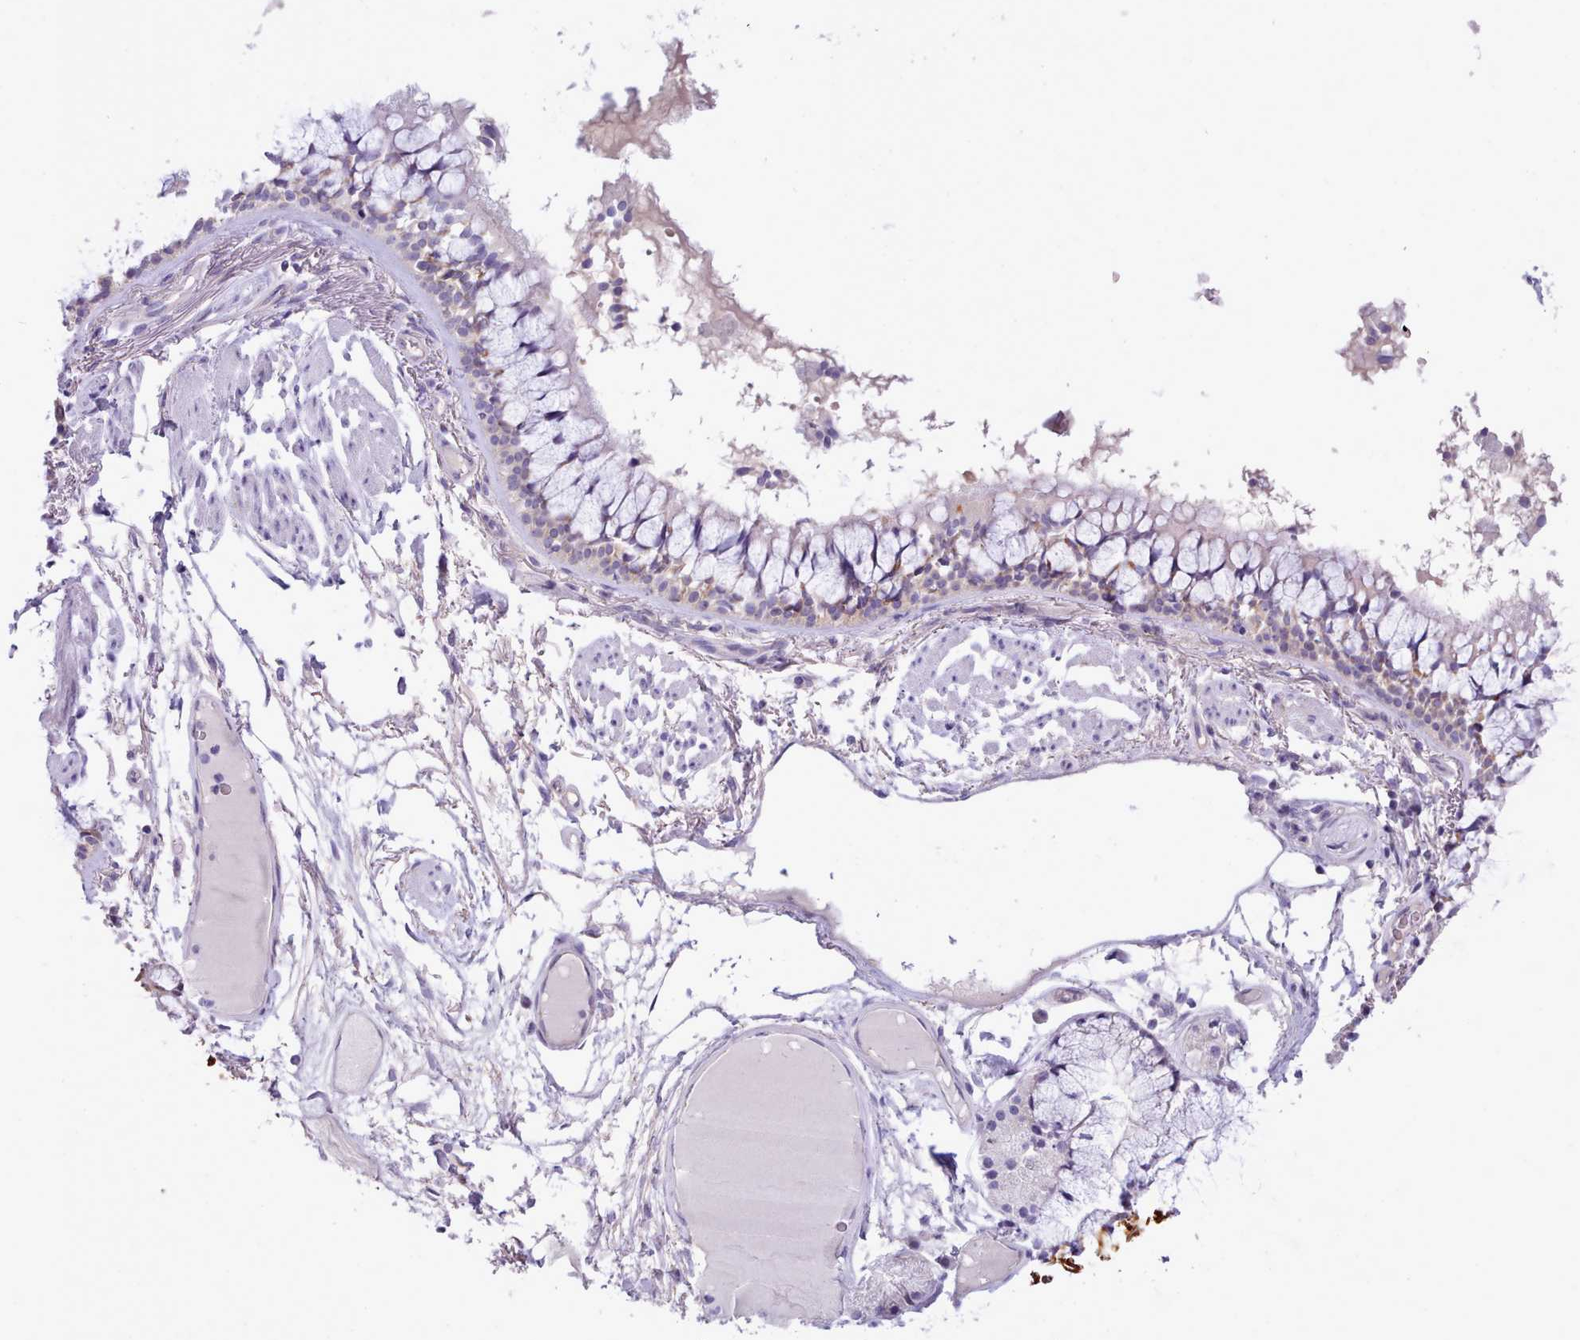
{"staining": {"intensity": "weak", "quantity": "25%-75%", "location": "cytoplasmic/membranous"}, "tissue": "bronchus", "cell_type": "Respiratory epithelial cells", "image_type": "normal", "snomed": [{"axis": "morphology", "description": "Normal tissue, NOS"}, {"axis": "topography", "description": "Bronchus"}], "caption": "Unremarkable bronchus reveals weak cytoplasmic/membranous expression in approximately 25%-75% of respiratory epithelial cells, visualized by immunohistochemistry.", "gene": "CYP2A13", "patient": {"sex": "male", "age": 70}}